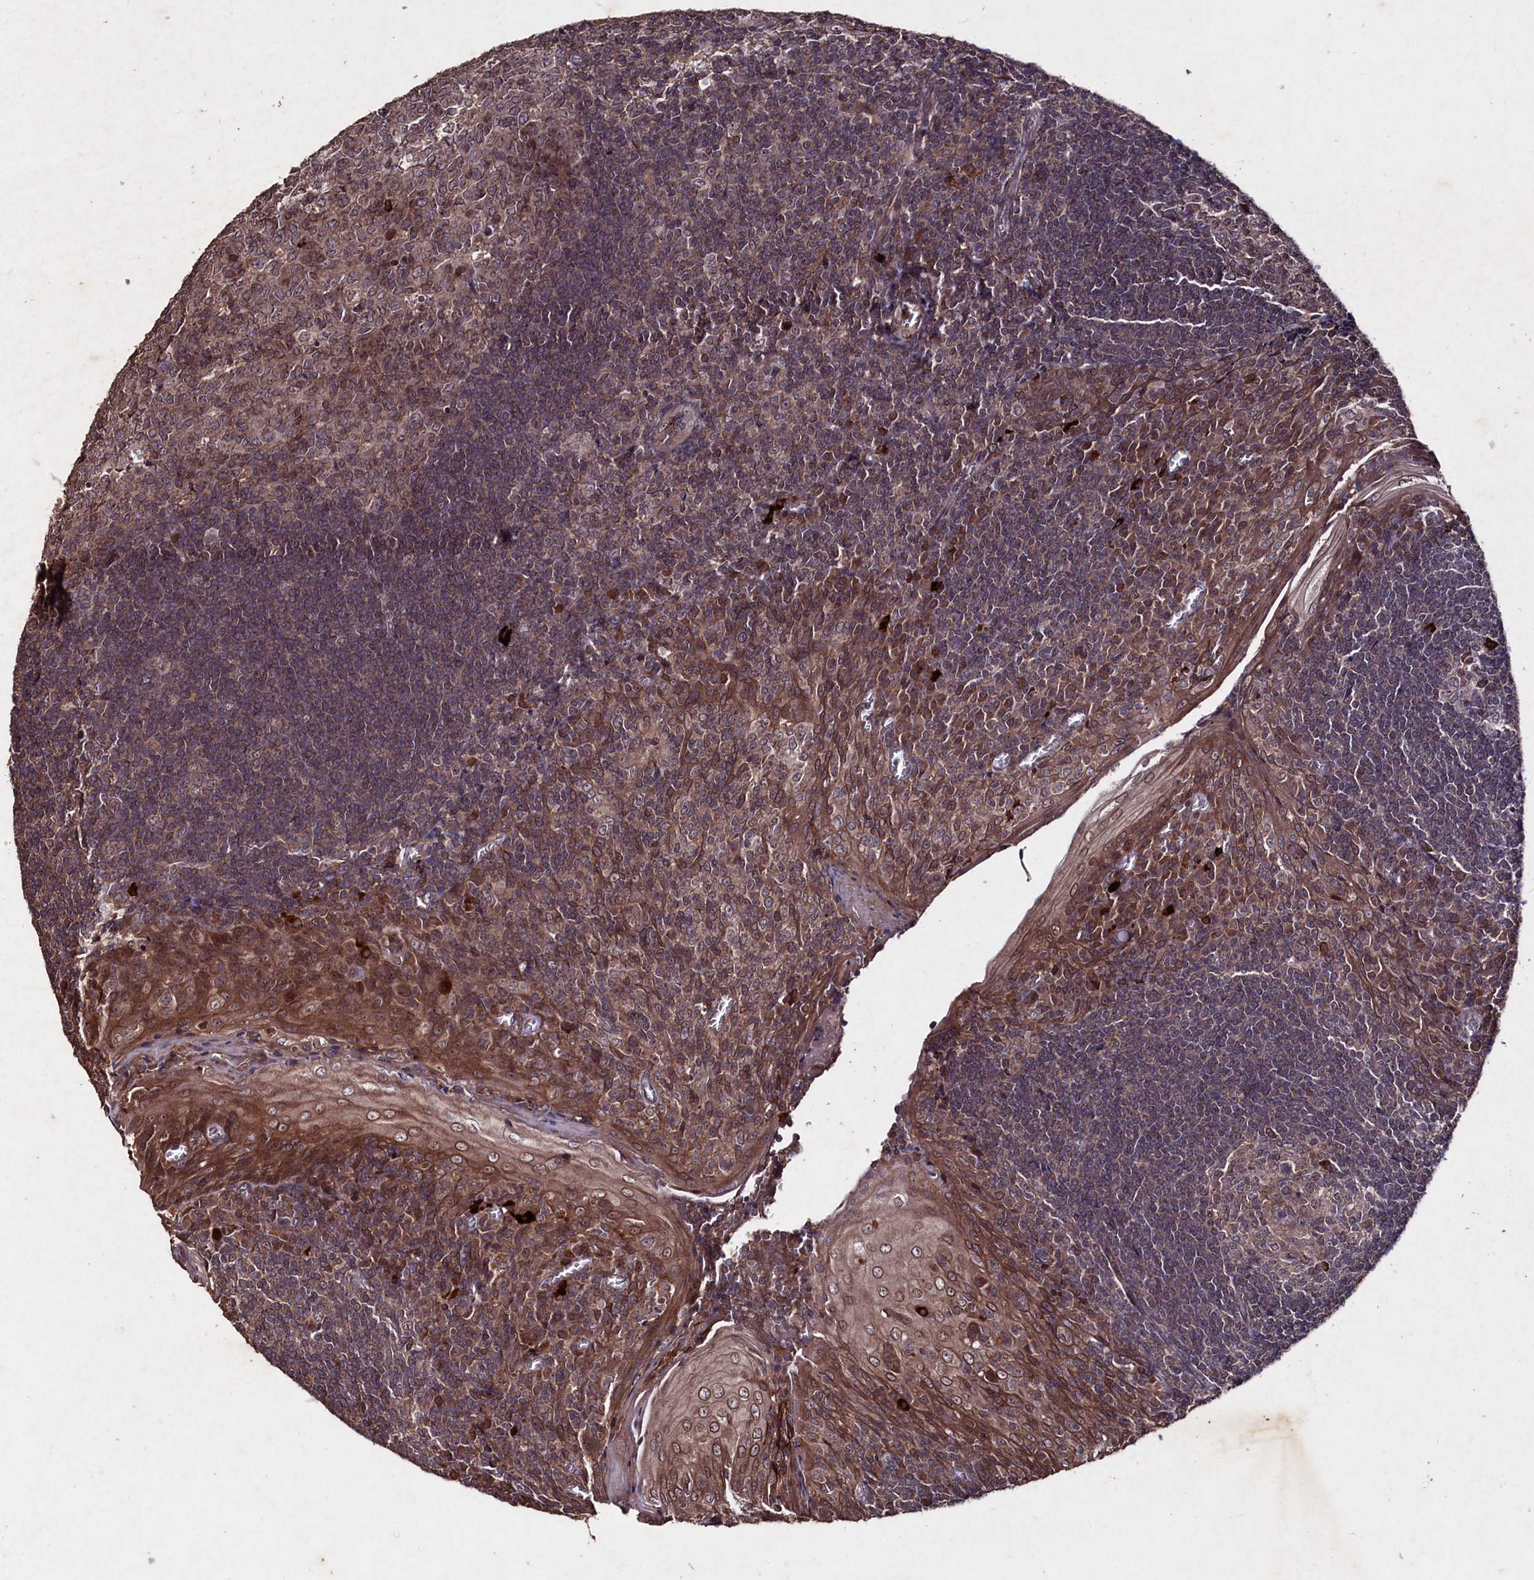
{"staining": {"intensity": "moderate", "quantity": "25%-75%", "location": "cytoplasmic/membranous"}, "tissue": "tonsil", "cell_type": "Germinal center cells", "image_type": "normal", "snomed": [{"axis": "morphology", "description": "Normal tissue, NOS"}, {"axis": "topography", "description": "Tonsil"}], "caption": "Tonsil stained with DAB immunohistochemistry (IHC) exhibits medium levels of moderate cytoplasmic/membranous expression in about 25%-75% of germinal center cells. (DAB IHC, brown staining for protein, blue staining for nuclei).", "gene": "MYO1H", "patient": {"sex": "male", "age": 27}}